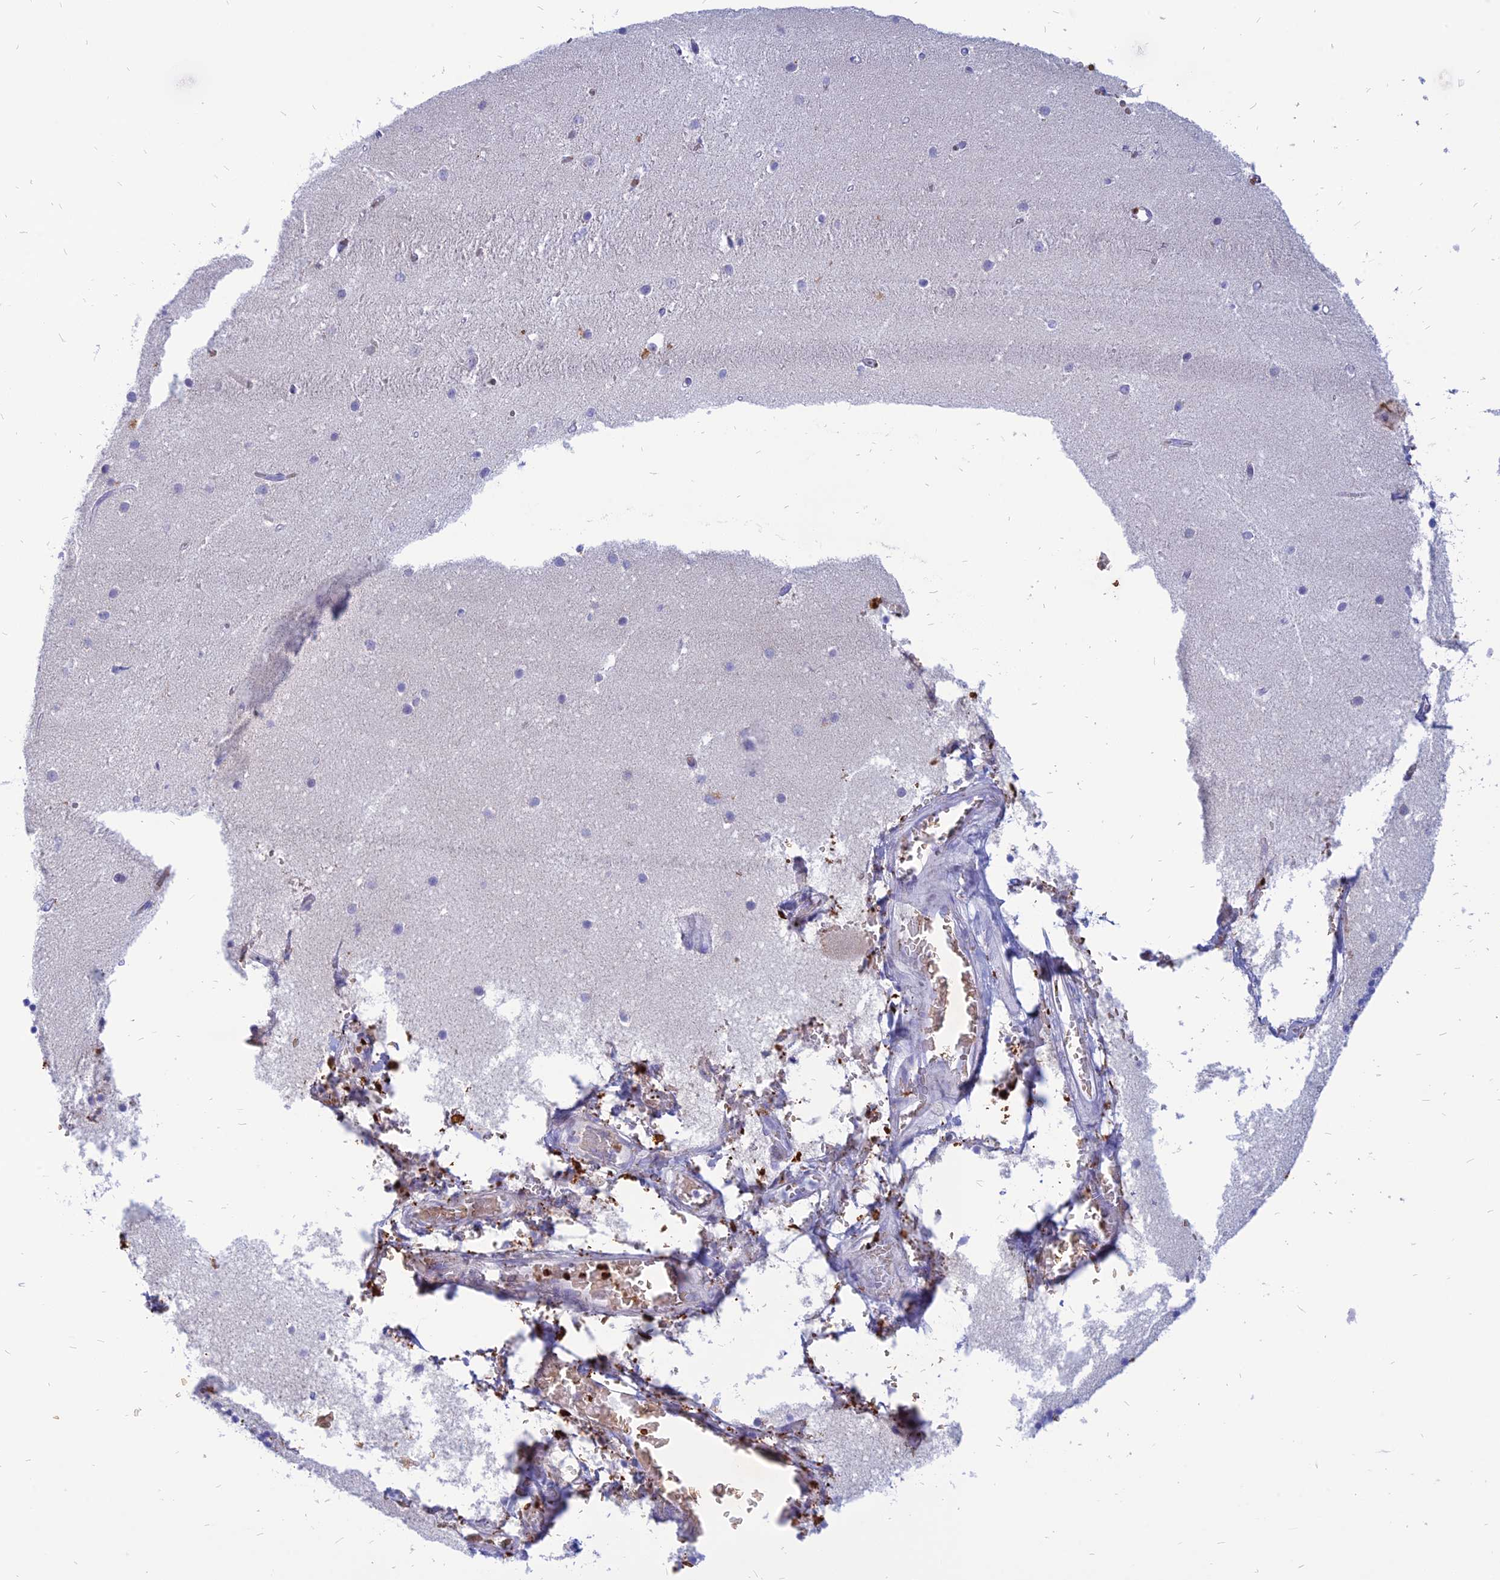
{"staining": {"intensity": "negative", "quantity": "none", "location": "none"}, "tissue": "cerebellum", "cell_type": "Cells in granular layer", "image_type": "normal", "snomed": [{"axis": "morphology", "description": "Normal tissue, NOS"}, {"axis": "topography", "description": "Cerebellum"}], "caption": "DAB immunohistochemical staining of unremarkable human cerebellum reveals no significant staining in cells in granular layer. Nuclei are stained in blue.", "gene": "HHAT", "patient": {"sex": "male", "age": 54}}